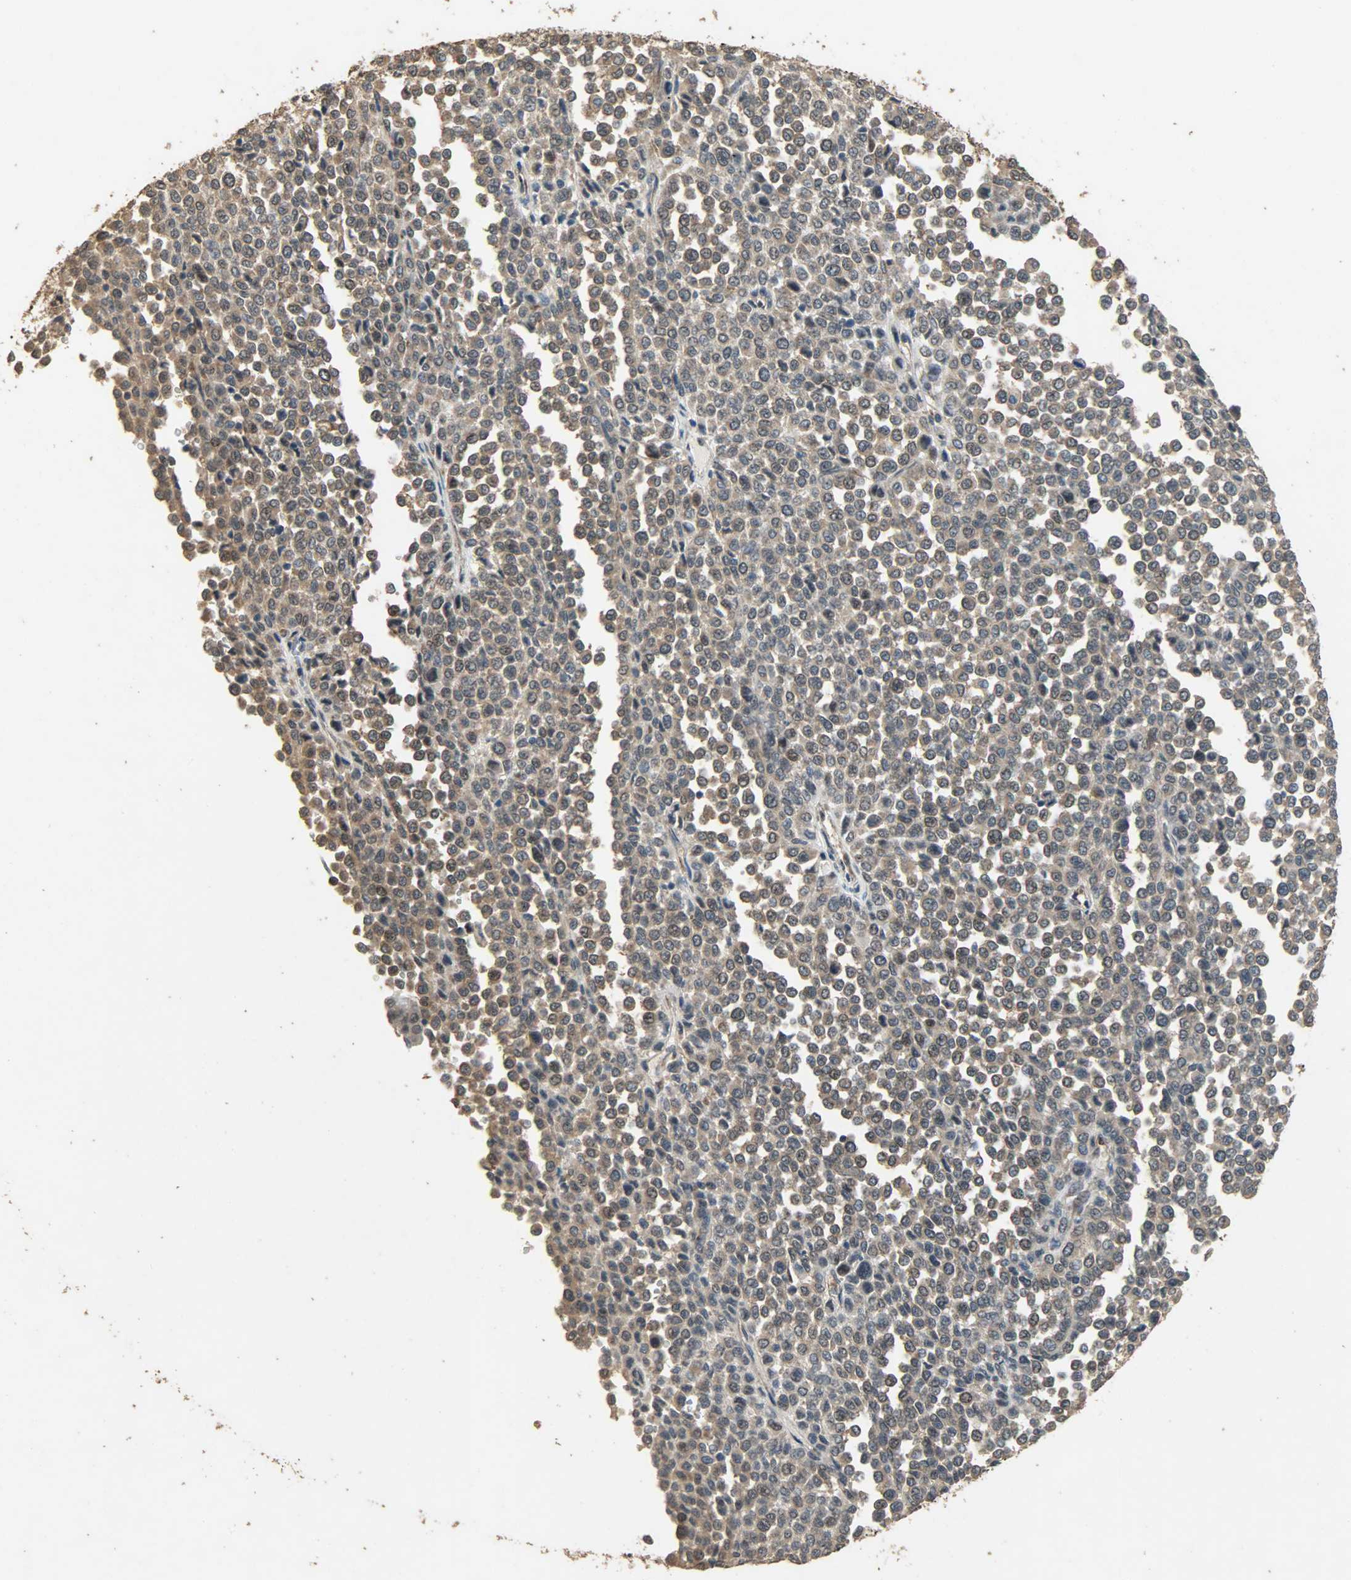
{"staining": {"intensity": "moderate", "quantity": ">75%", "location": "cytoplasmic/membranous"}, "tissue": "melanoma", "cell_type": "Tumor cells", "image_type": "cancer", "snomed": [{"axis": "morphology", "description": "Malignant melanoma, Metastatic site"}, {"axis": "topography", "description": "Pancreas"}], "caption": "Tumor cells demonstrate medium levels of moderate cytoplasmic/membranous positivity in approximately >75% of cells in human melanoma. (Stains: DAB in brown, nuclei in blue, Microscopy: brightfield microscopy at high magnification).", "gene": "CDKN2C", "patient": {"sex": "female", "age": 30}}